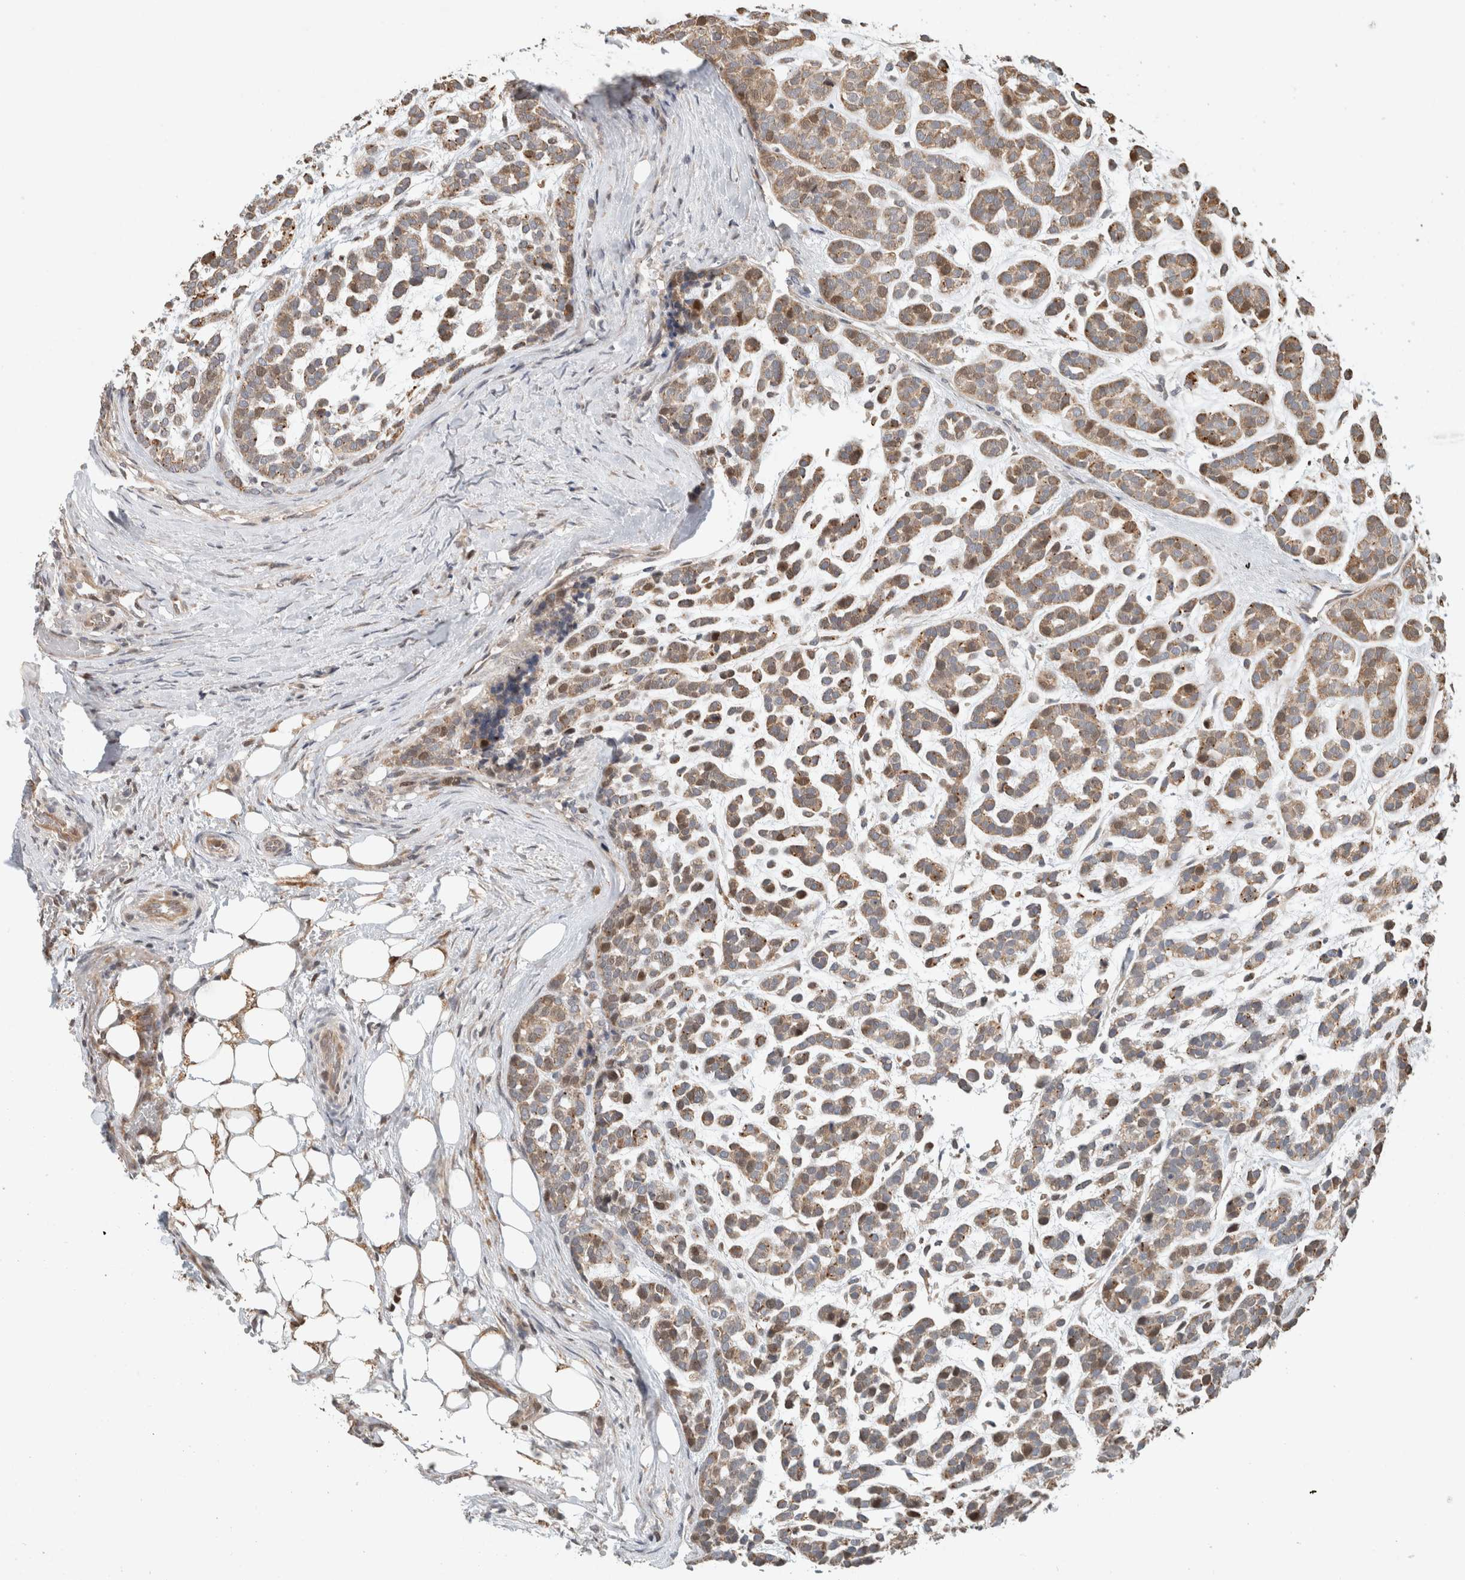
{"staining": {"intensity": "moderate", "quantity": ">75%", "location": "cytoplasmic/membranous"}, "tissue": "head and neck cancer", "cell_type": "Tumor cells", "image_type": "cancer", "snomed": [{"axis": "morphology", "description": "Adenocarcinoma, NOS"}, {"axis": "morphology", "description": "Adenoma, NOS"}, {"axis": "topography", "description": "Head-Neck"}], "caption": "High-magnification brightfield microscopy of head and neck cancer (adenocarcinoma) stained with DAB (3,3'-diaminobenzidine) (brown) and counterstained with hematoxylin (blue). tumor cells exhibit moderate cytoplasmic/membranous positivity is present in about>75% of cells. Using DAB (brown) and hematoxylin (blue) stains, captured at high magnification using brightfield microscopy.", "gene": "GINS4", "patient": {"sex": "female", "age": 55}}